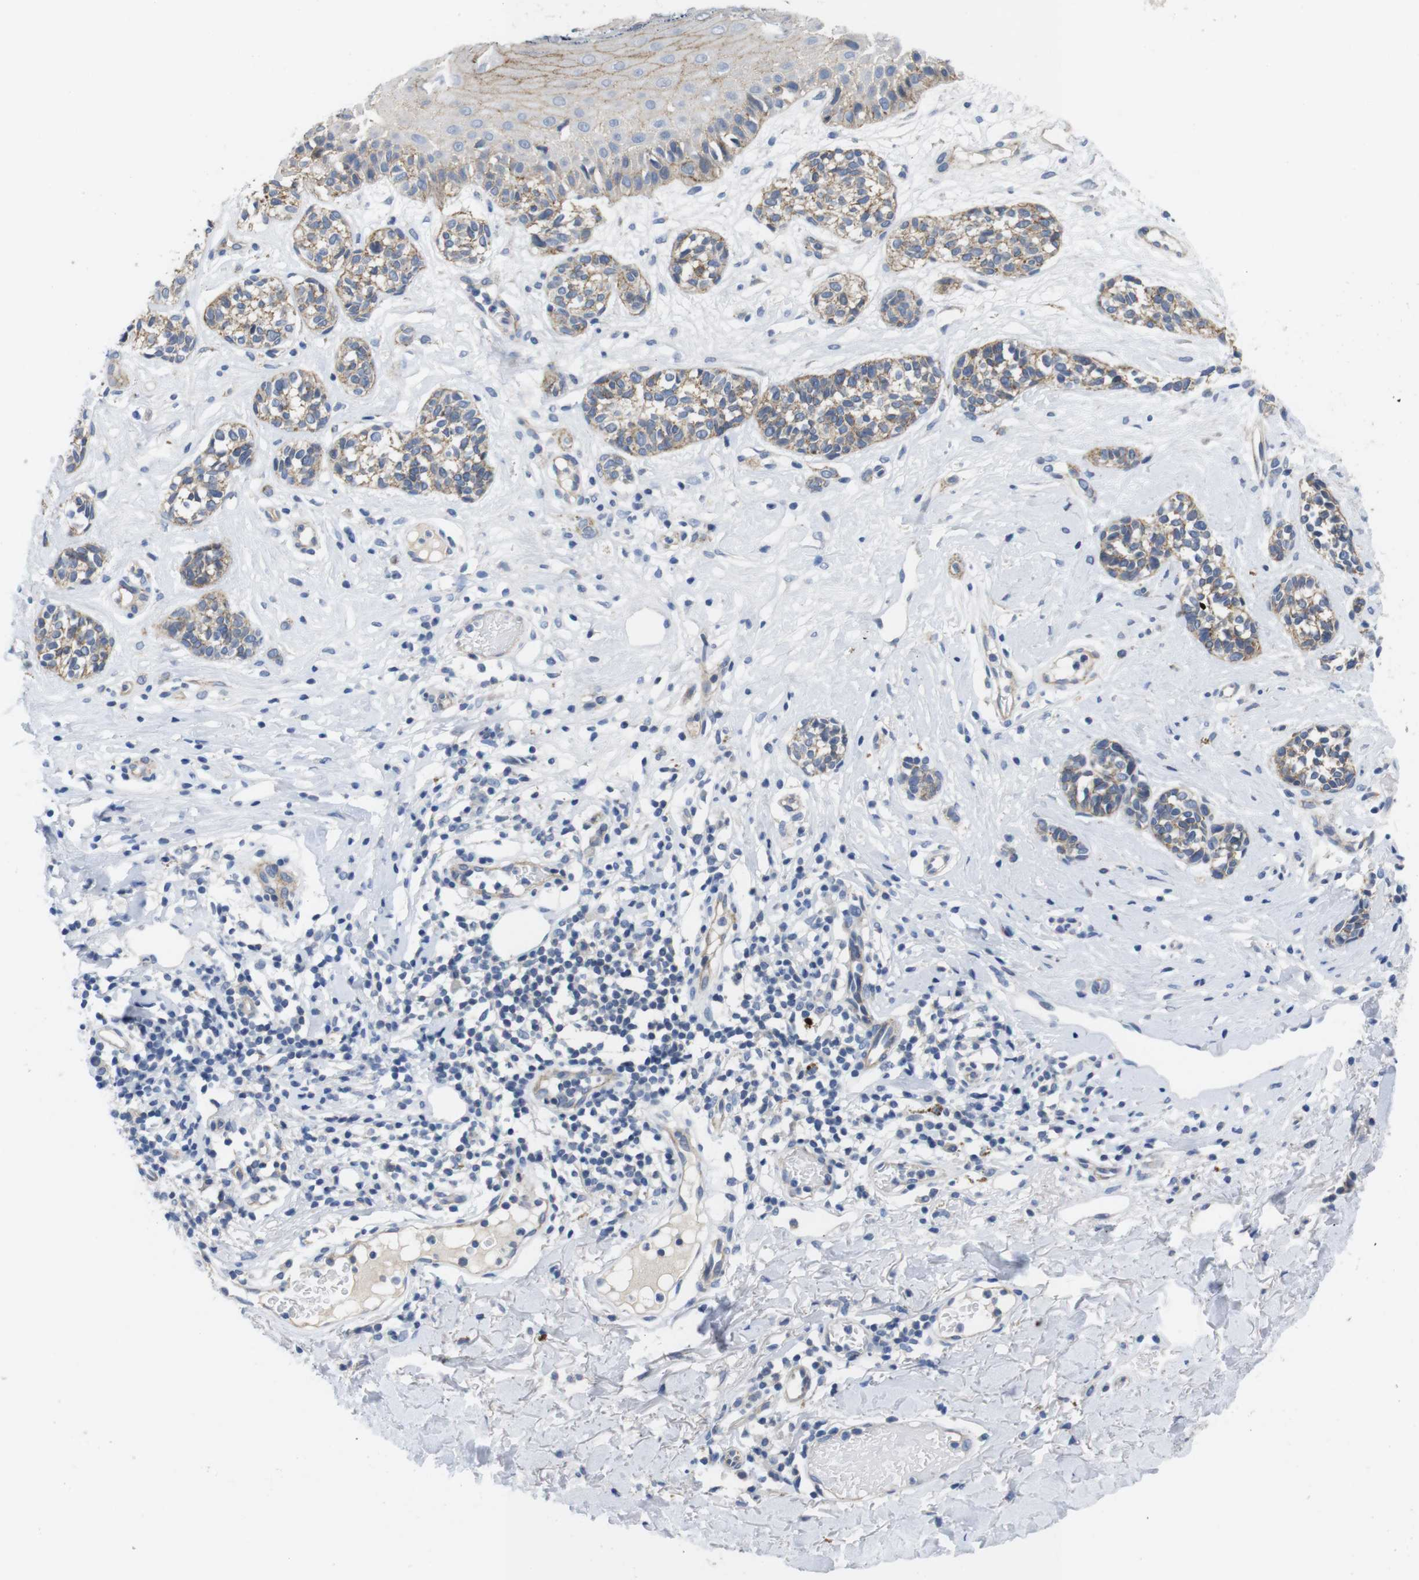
{"staining": {"intensity": "moderate", "quantity": ">75%", "location": "cytoplasmic/membranous"}, "tissue": "melanoma", "cell_type": "Tumor cells", "image_type": "cancer", "snomed": [{"axis": "morphology", "description": "Malignant melanoma, NOS"}, {"axis": "topography", "description": "Skin"}], "caption": "Malignant melanoma stained for a protein reveals moderate cytoplasmic/membranous positivity in tumor cells. (DAB IHC with brightfield microscopy, high magnification).", "gene": "SCRIB", "patient": {"sex": "male", "age": 64}}